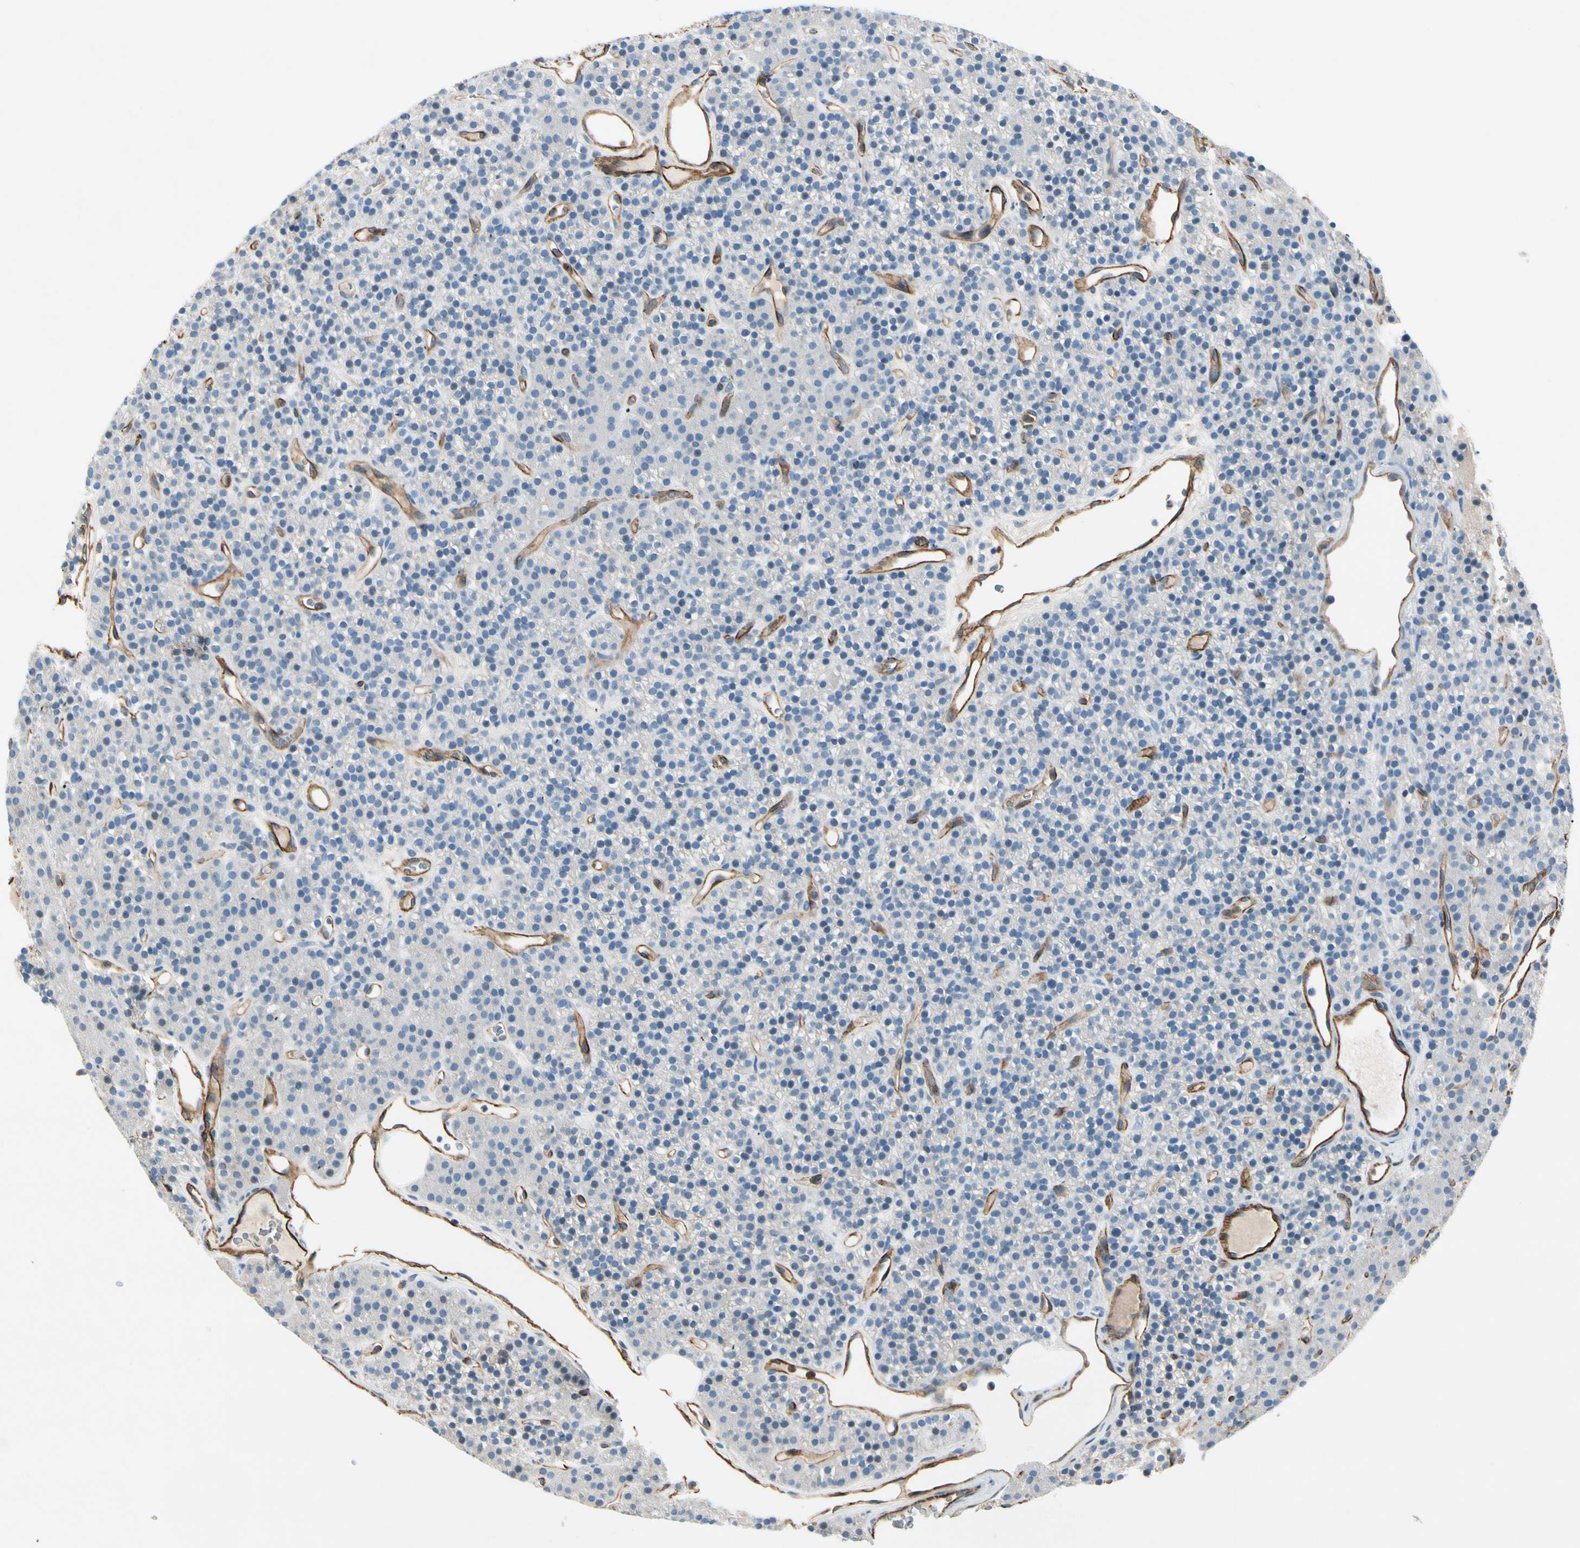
{"staining": {"intensity": "negative", "quantity": "none", "location": "none"}, "tissue": "parathyroid gland", "cell_type": "Glandular cells", "image_type": "normal", "snomed": [{"axis": "morphology", "description": "Normal tissue, NOS"}, {"axis": "morphology", "description": "Hyperplasia, NOS"}, {"axis": "topography", "description": "Parathyroid gland"}], "caption": "This micrograph is of normal parathyroid gland stained with IHC to label a protein in brown with the nuclei are counter-stained blue. There is no expression in glandular cells. (Stains: DAB (3,3'-diaminobenzidine) IHC with hematoxylin counter stain, Microscopy: brightfield microscopy at high magnification).", "gene": "CD93", "patient": {"sex": "male", "age": 44}}